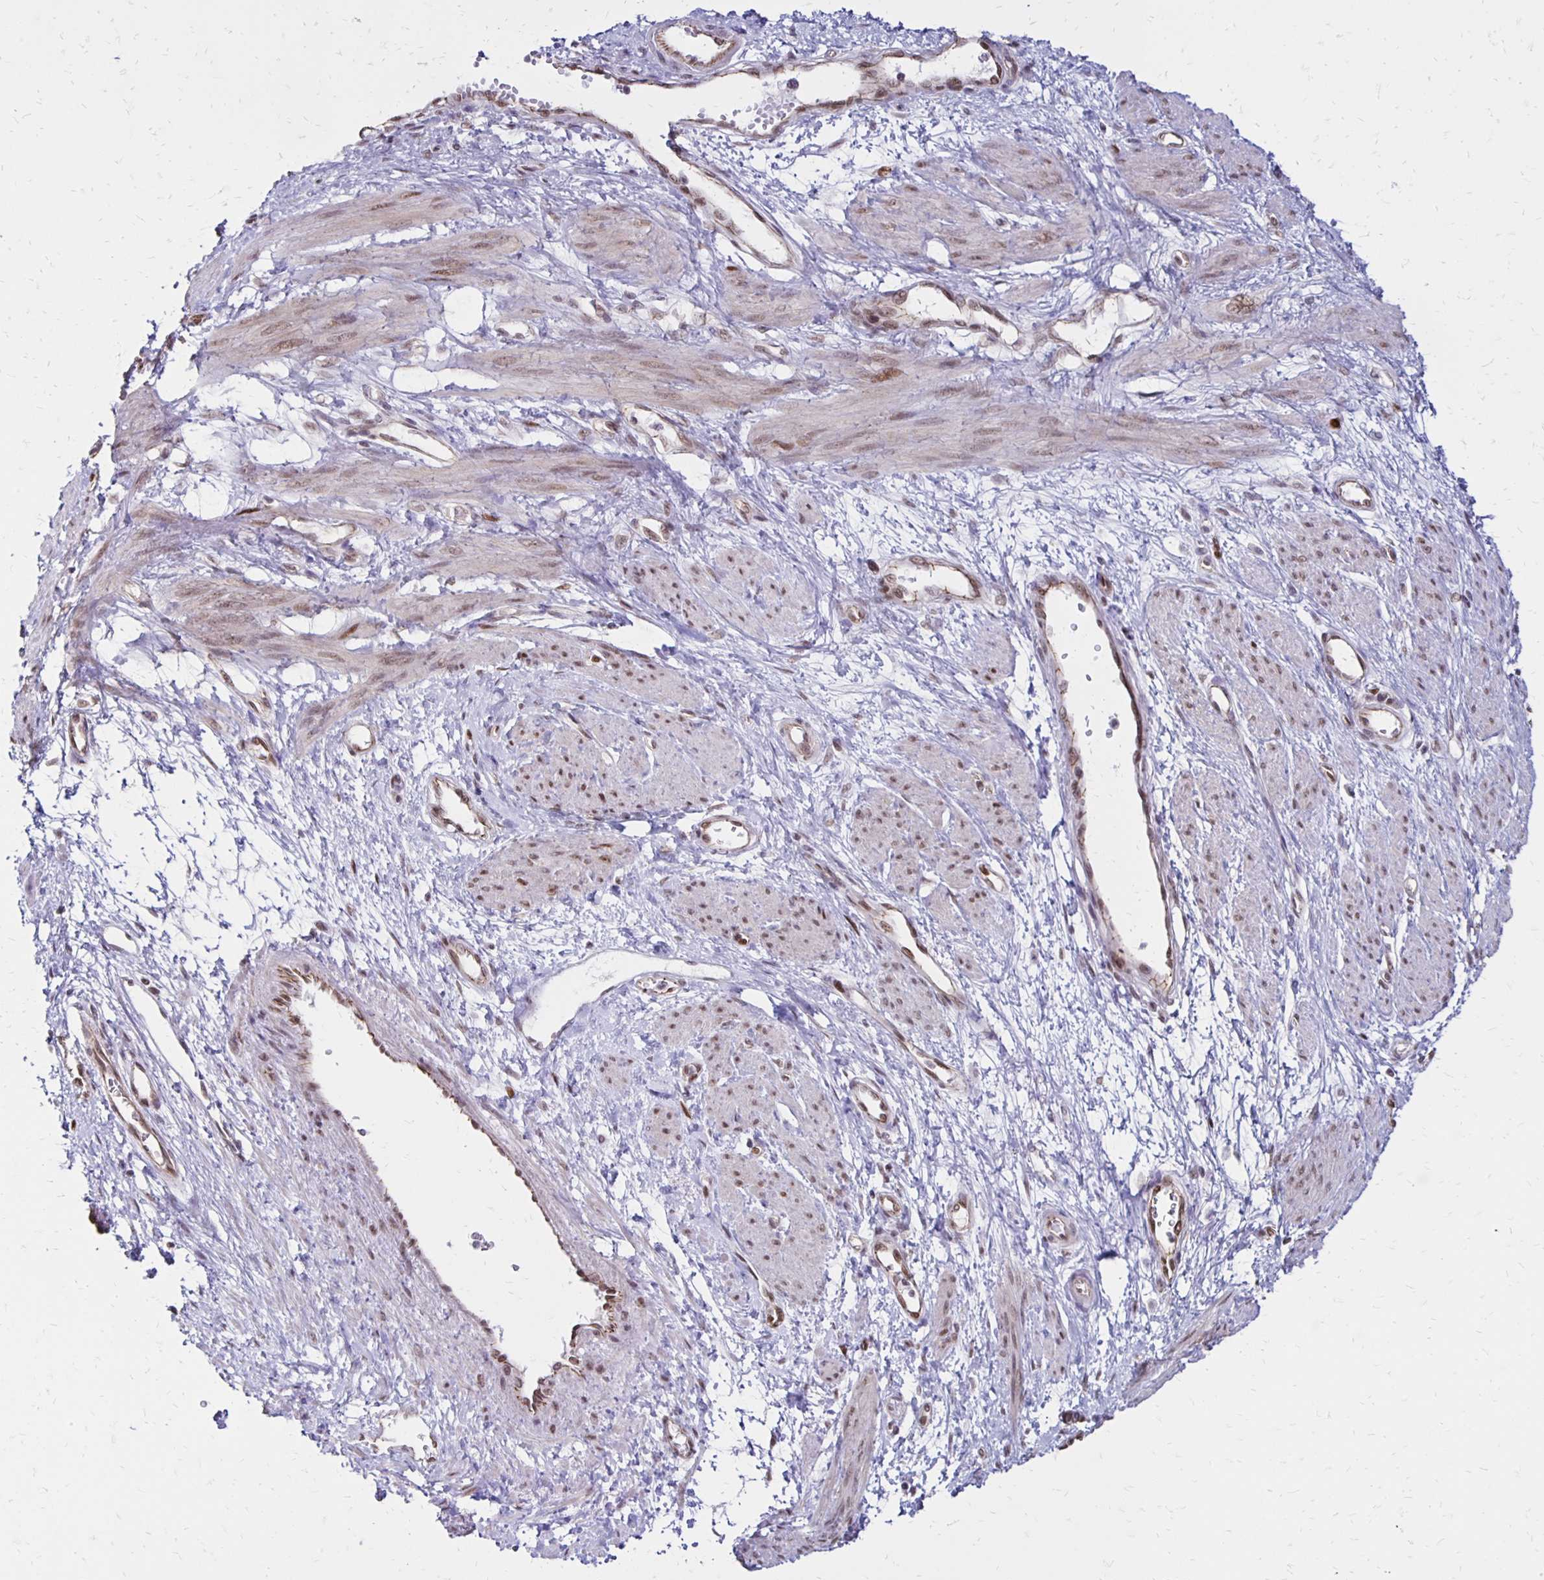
{"staining": {"intensity": "moderate", "quantity": ">75%", "location": "nuclear"}, "tissue": "smooth muscle", "cell_type": "Smooth muscle cells", "image_type": "normal", "snomed": [{"axis": "morphology", "description": "Normal tissue, NOS"}, {"axis": "topography", "description": "Smooth muscle"}, {"axis": "topography", "description": "Uterus"}], "caption": "IHC (DAB (3,3'-diaminobenzidine)) staining of benign smooth muscle shows moderate nuclear protein staining in approximately >75% of smooth muscle cells. IHC stains the protein of interest in brown and the nuclei are stained blue.", "gene": "DDB2", "patient": {"sex": "female", "age": 39}}